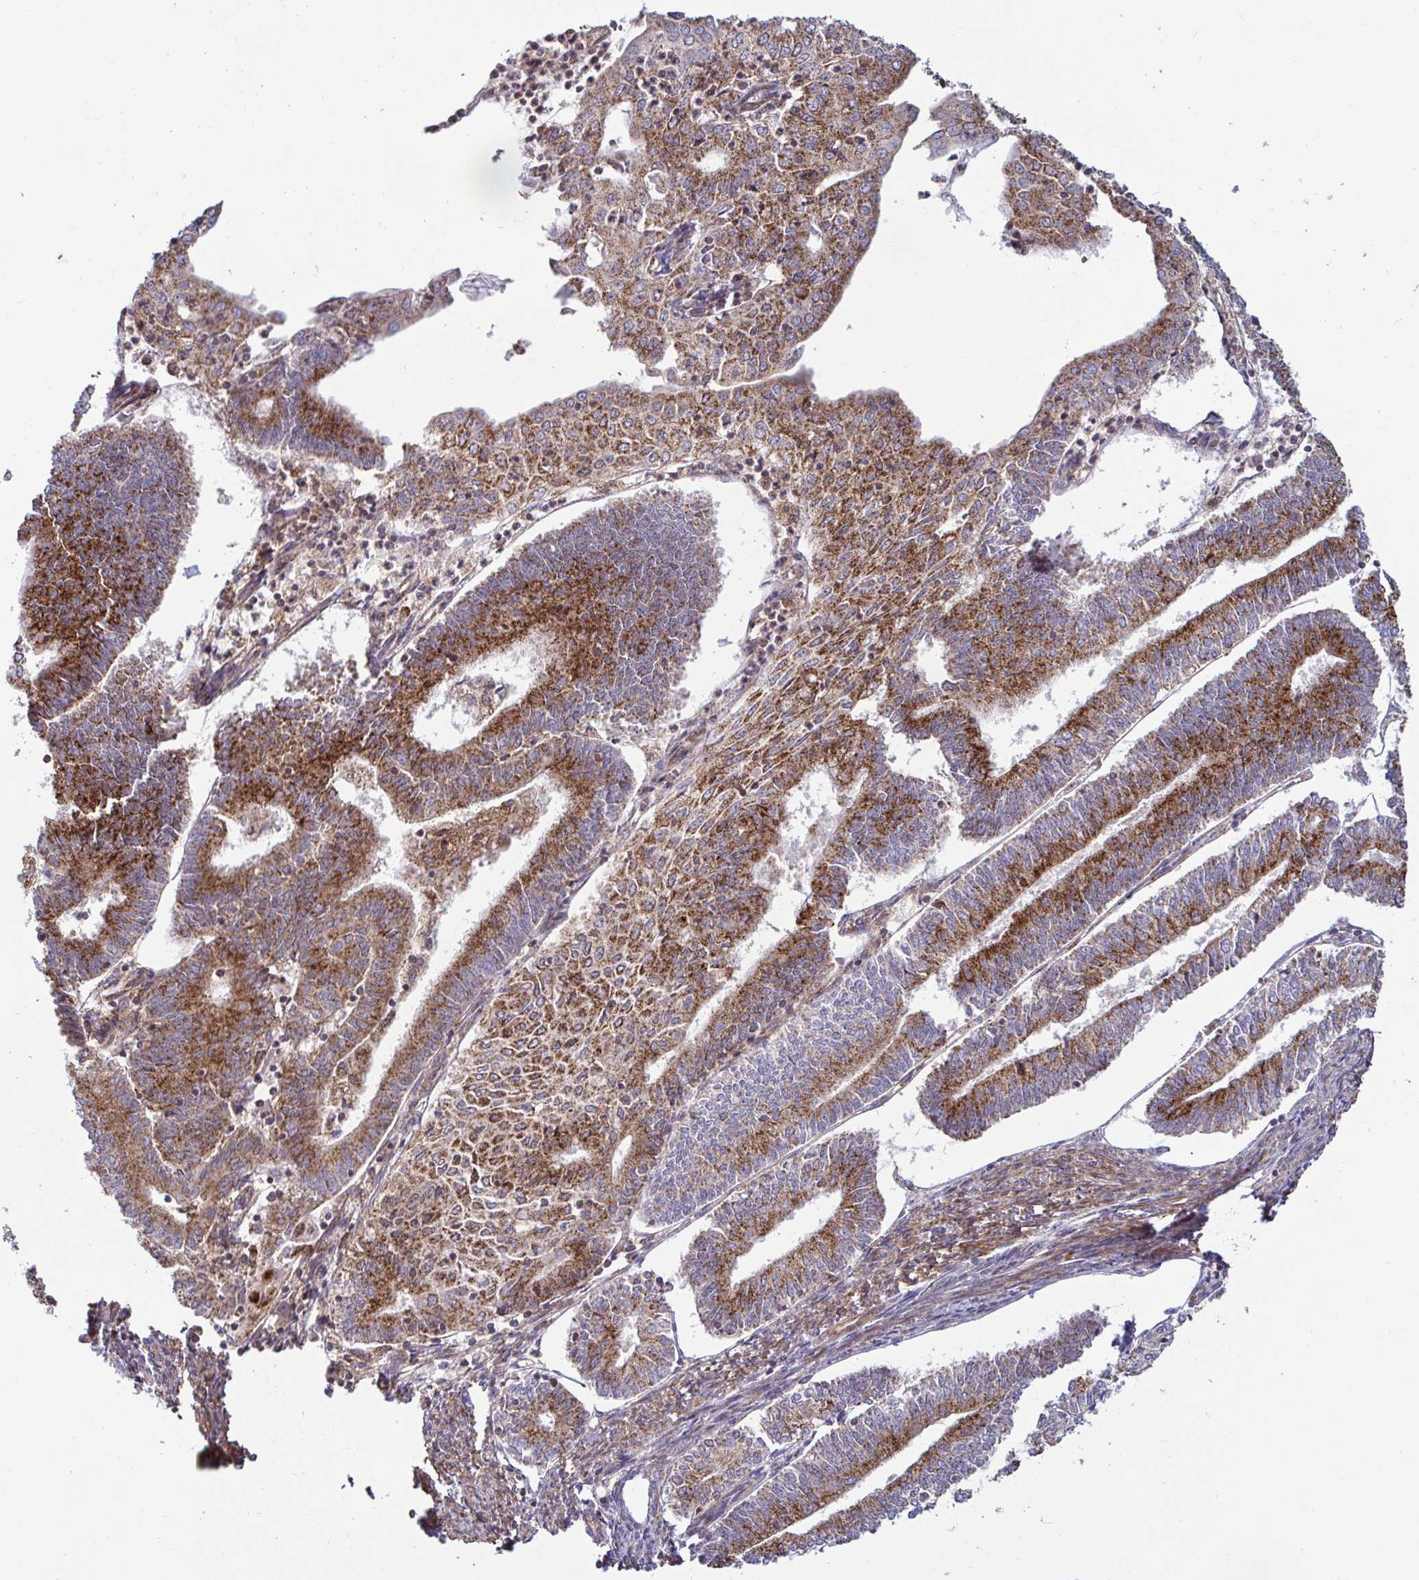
{"staining": {"intensity": "strong", "quantity": ">75%", "location": "cytoplasmic/membranous"}, "tissue": "endometrial cancer", "cell_type": "Tumor cells", "image_type": "cancer", "snomed": [{"axis": "morphology", "description": "Adenocarcinoma, NOS"}, {"axis": "topography", "description": "Endometrium"}], "caption": "Approximately >75% of tumor cells in adenocarcinoma (endometrial) exhibit strong cytoplasmic/membranous protein staining as visualized by brown immunohistochemical staining.", "gene": "SPRY1", "patient": {"sex": "female", "age": 61}}